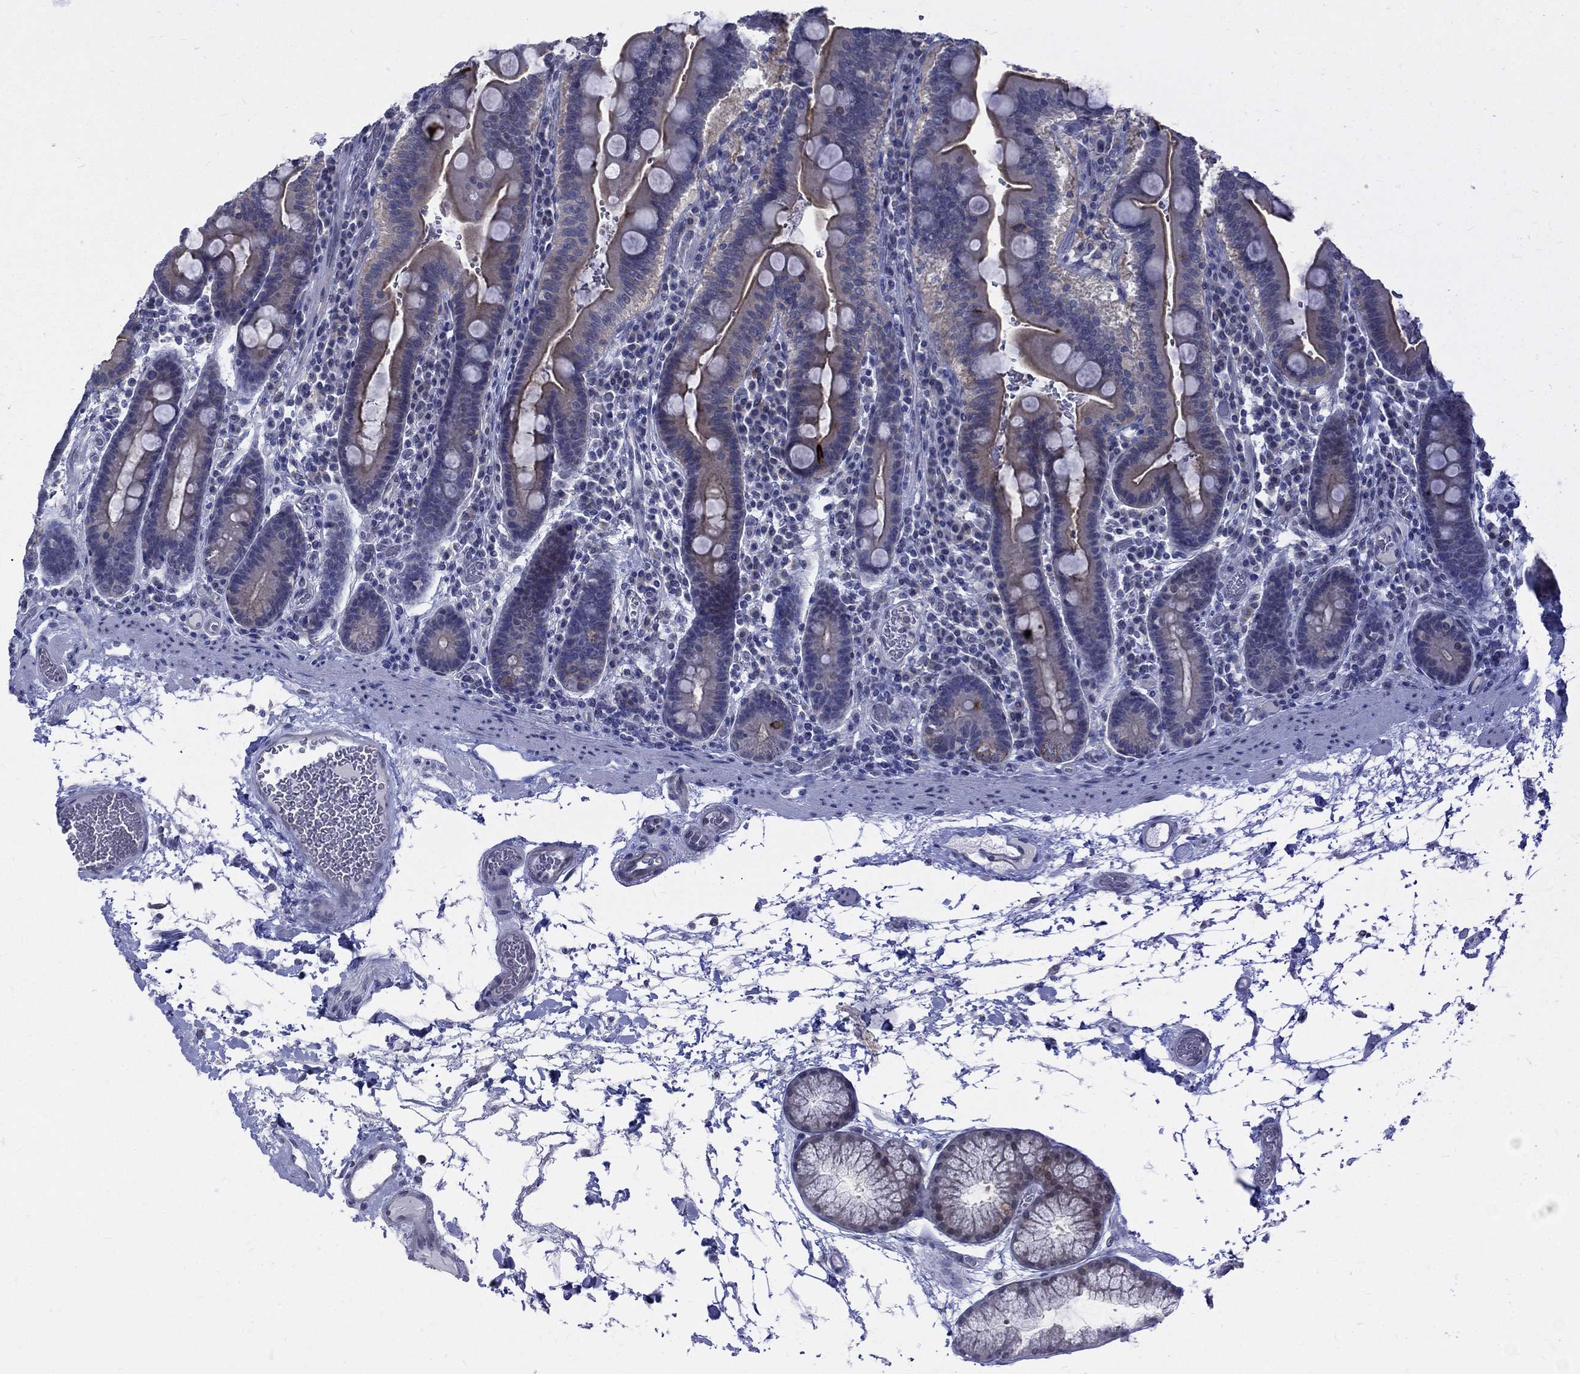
{"staining": {"intensity": "moderate", "quantity": "25%-75%", "location": "cytoplasmic/membranous"}, "tissue": "duodenum", "cell_type": "Glandular cells", "image_type": "normal", "snomed": [{"axis": "morphology", "description": "Normal tissue, NOS"}, {"axis": "topography", "description": "Duodenum"}], "caption": "Immunohistochemistry staining of normal duodenum, which reveals medium levels of moderate cytoplasmic/membranous positivity in about 25%-75% of glandular cells indicating moderate cytoplasmic/membranous protein expression. The staining was performed using DAB (brown) for protein detection and nuclei were counterstained in hematoxylin (blue).", "gene": "EGFLAM", "patient": {"sex": "female", "age": 62}}